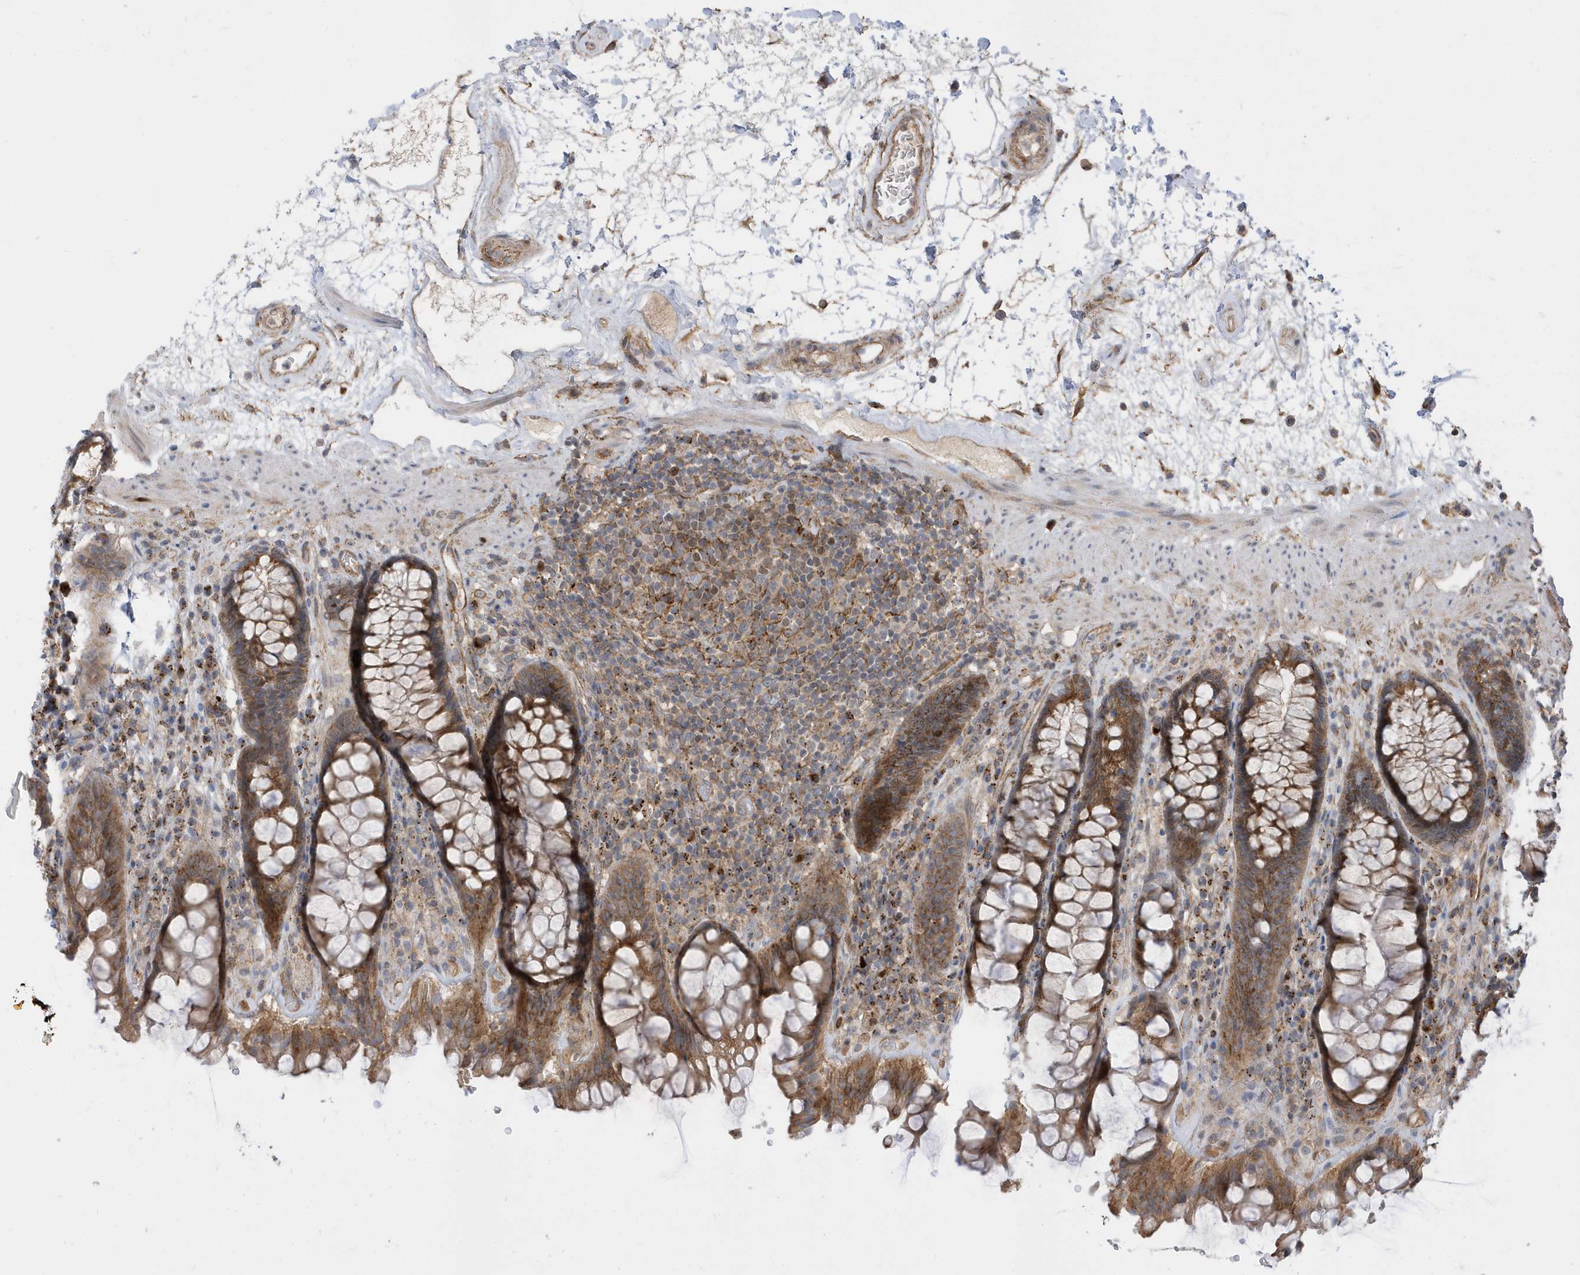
{"staining": {"intensity": "moderate", "quantity": ">75%", "location": "cytoplasmic/membranous"}, "tissue": "rectum", "cell_type": "Glandular cells", "image_type": "normal", "snomed": [{"axis": "morphology", "description": "Normal tissue, NOS"}, {"axis": "topography", "description": "Rectum"}], "caption": "Protein staining of benign rectum displays moderate cytoplasmic/membranous expression in approximately >75% of glandular cells.", "gene": "HRH4", "patient": {"sex": "male", "age": 64}}